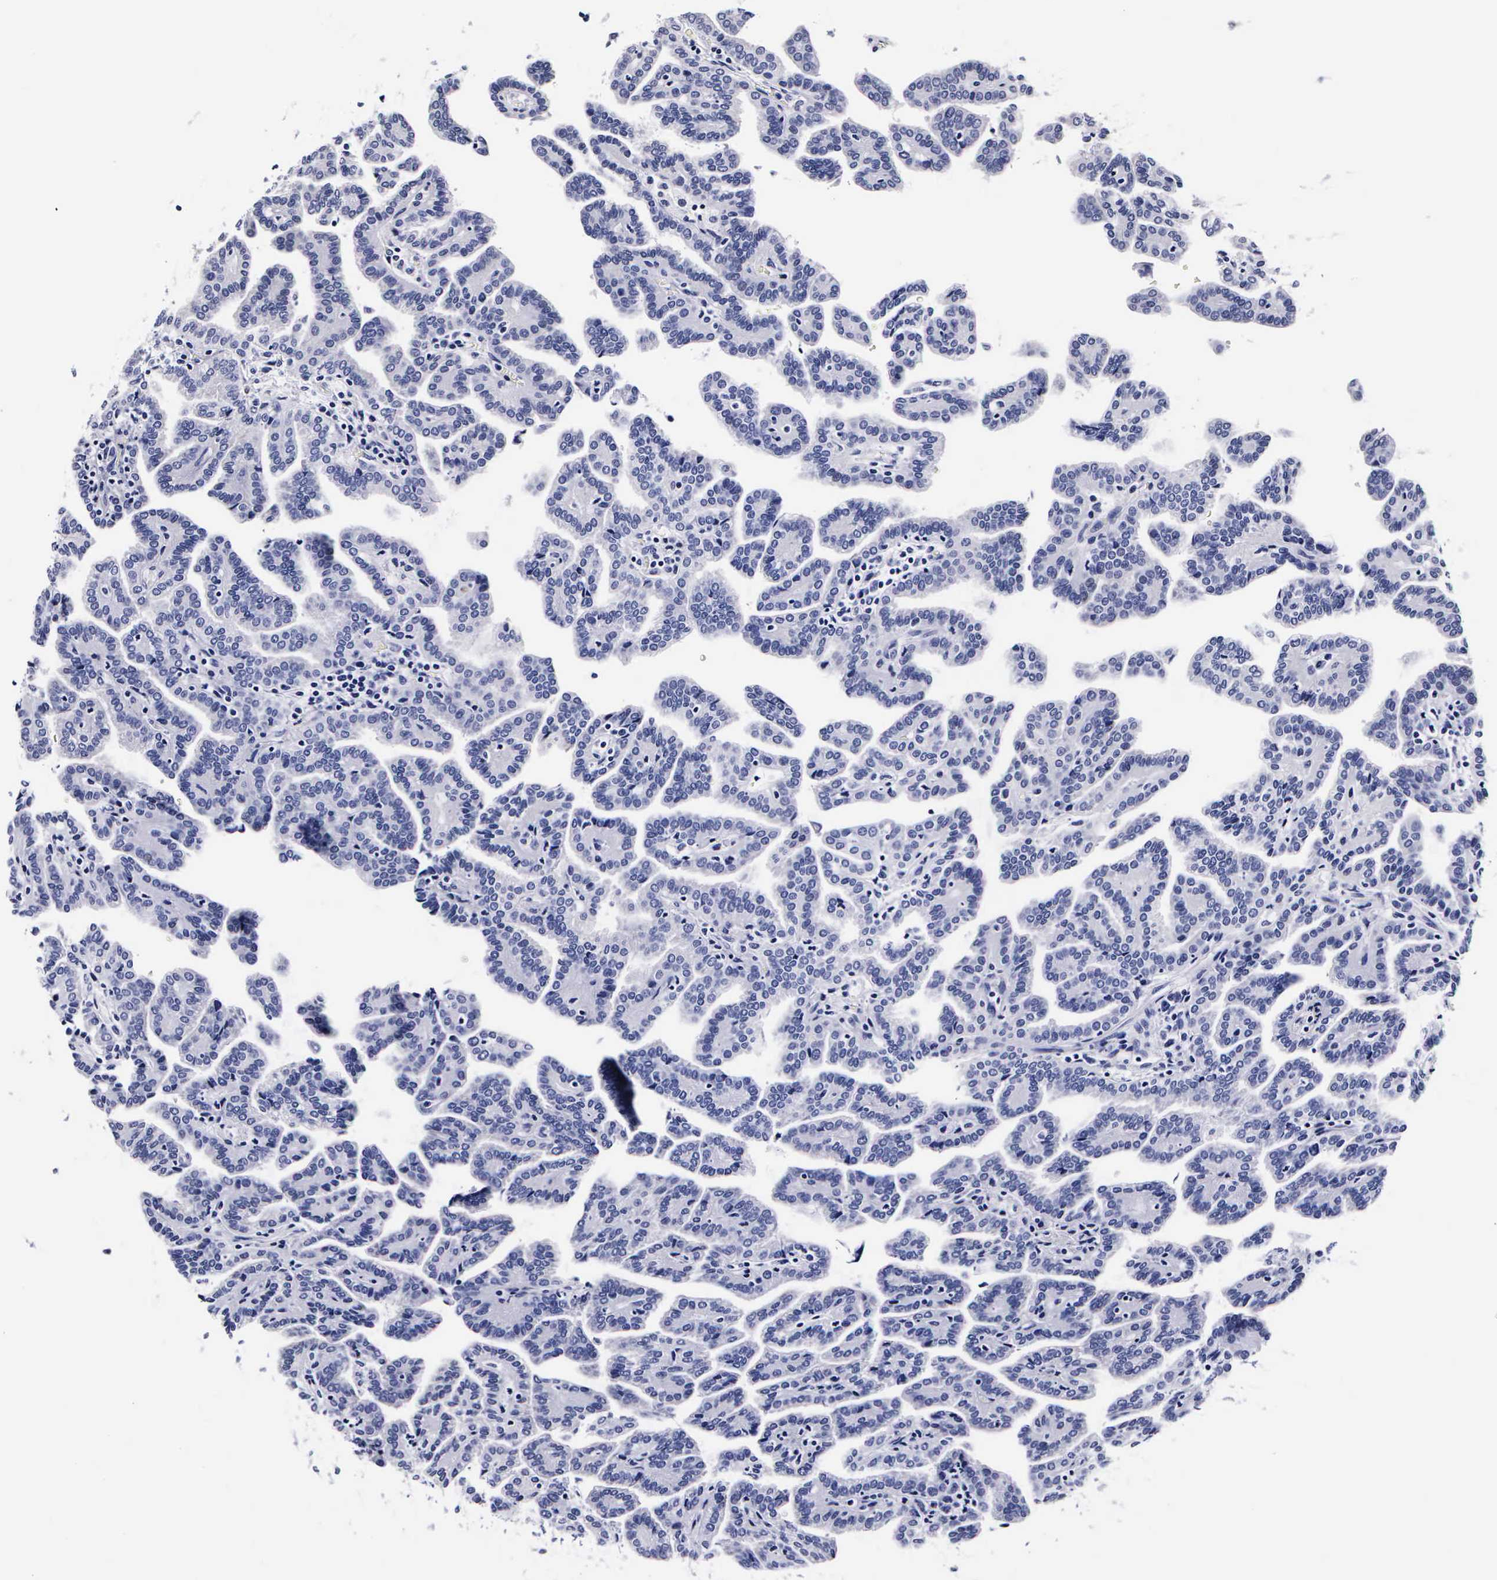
{"staining": {"intensity": "negative", "quantity": "none", "location": "none"}, "tissue": "renal cancer", "cell_type": "Tumor cells", "image_type": "cancer", "snomed": [{"axis": "morphology", "description": "Adenocarcinoma, NOS"}, {"axis": "topography", "description": "Kidney"}], "caption": "Photomicrograph shows no significant protein positivity in tumor cells of renal cancer.", "gene": "RNASE6", "patient": {"sex": "male", "age": 61}}